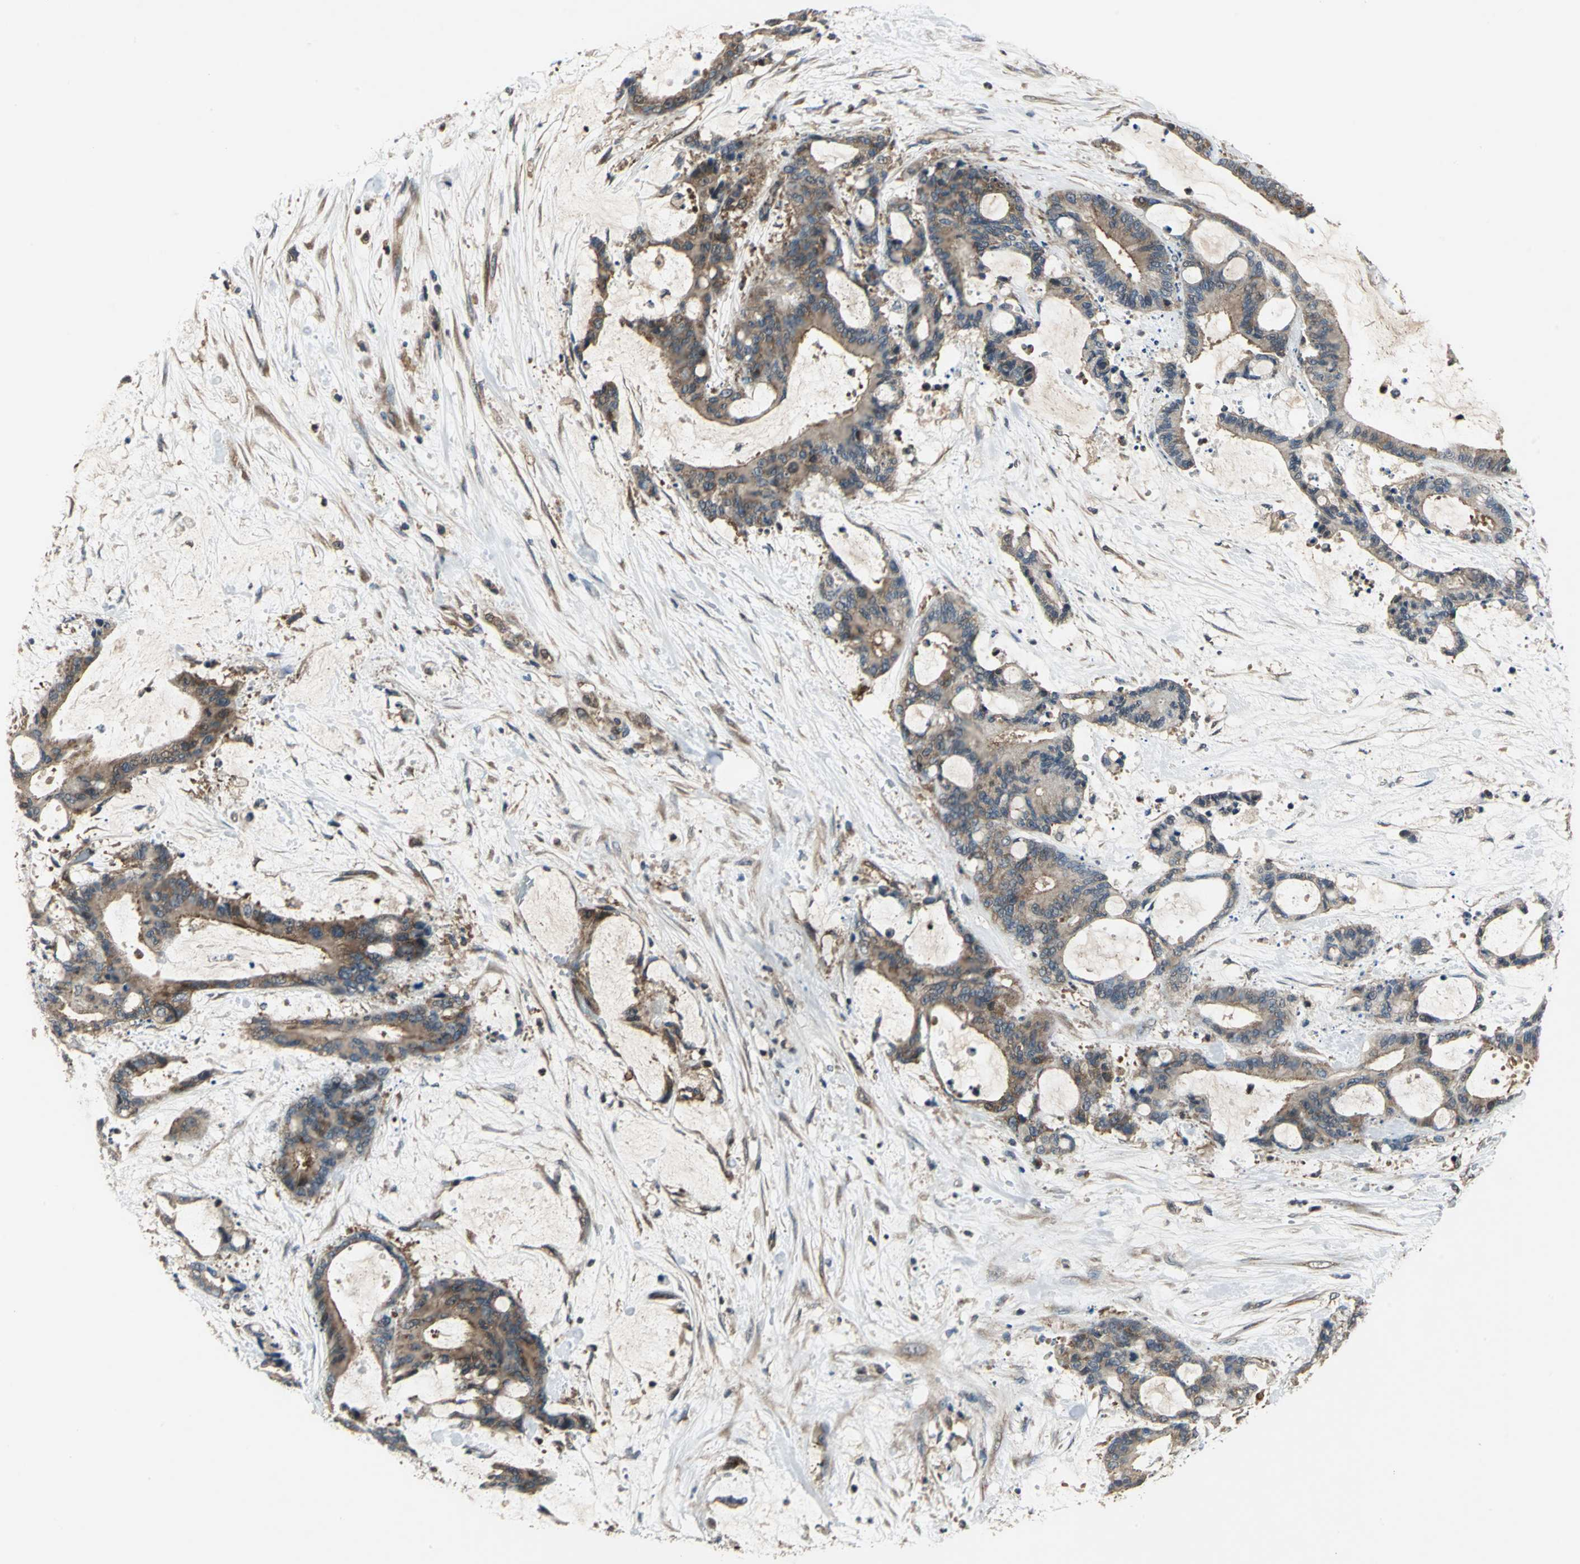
{"staining": {"intensity": "moderate", "quantity": ">75%", "location": "cytoplasmic/membranous"}, "tissue": "liver cancer", "cell_type": "Tumor cells", "image_type": "cancer", "snomed": [{"axis": "morphology", "description": "Cholangiocarcinoma"}, {"axis": "topography", "description": "Liver"}], "caption": "Protein staining demonstrates moderate cytoplasmic/membranous expression in about >75% of tumor cells in liver cancer (cholangiocarcinoma).", "gene": "EIF2B2", "patient": {"sex": "female", "age": 73}}